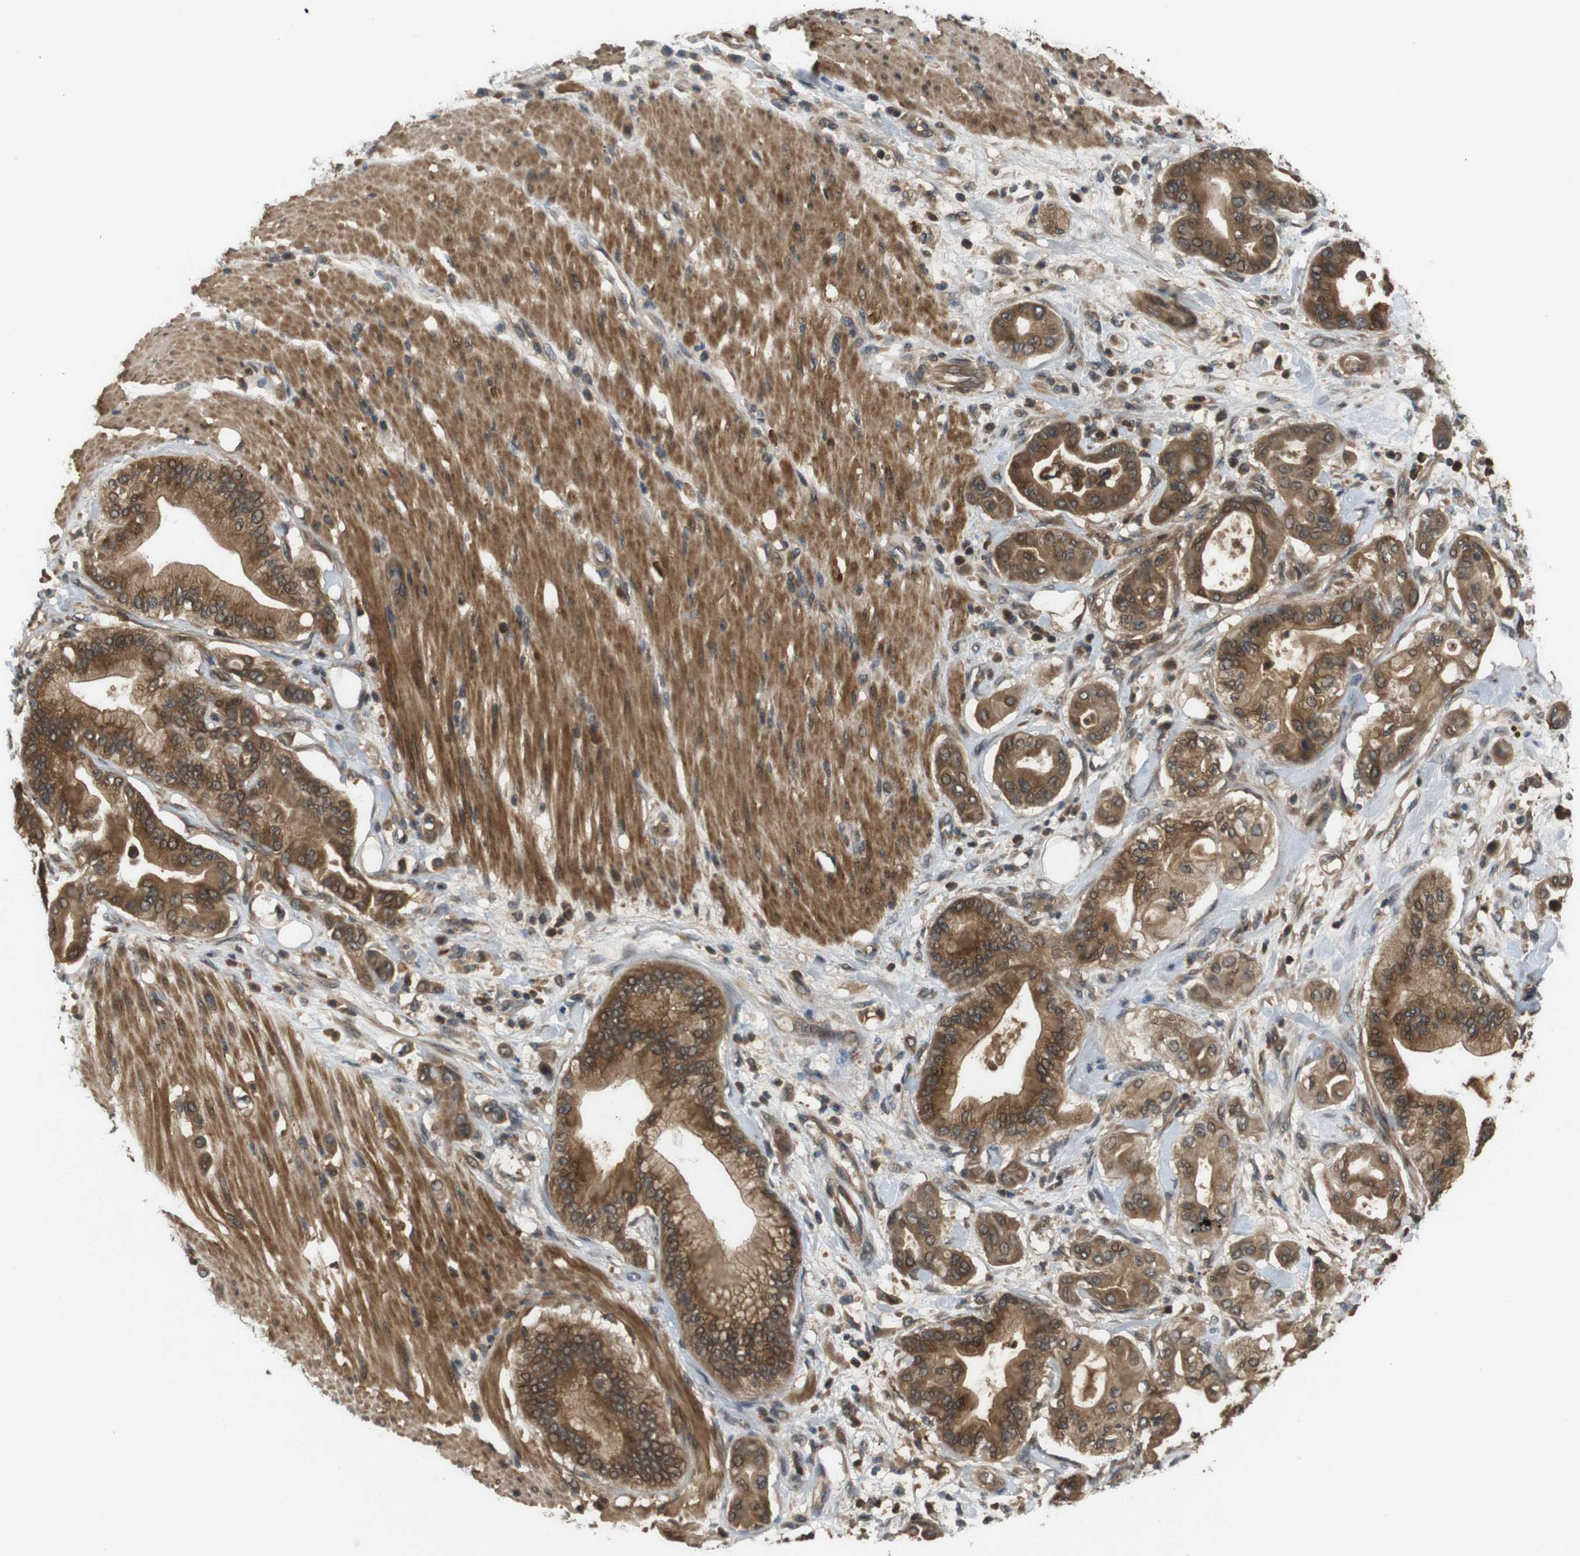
{"staining": {"intensity": "moderate", "quantity": ">75%", "location": "cytoplasmic/membranous"}, "tissue": "pancreatic cancer", "cell_type": "Tumor cells", "image_type": "cancer", "snomed": [{"axis": "morphology", "description": "Adenocarcinoma, NOS"}, {"axis": "morphology", "description": "Adenocarcinoma, metastatic, NOS"}, {"axis": "topography", "description": "Lymph node"}, {"axis": "topography", "description": "Pancreas"}, {"axis": "topography", "description": "Duodenum"}], "caption": "Moderate cytoplasmic/membranous expression is present in approximately >75% of tumor cells in pancreatic cancer (adenocarcinoma).", "gene": "NFKBIE", "patient": {"sex": "female", "age": 64}}